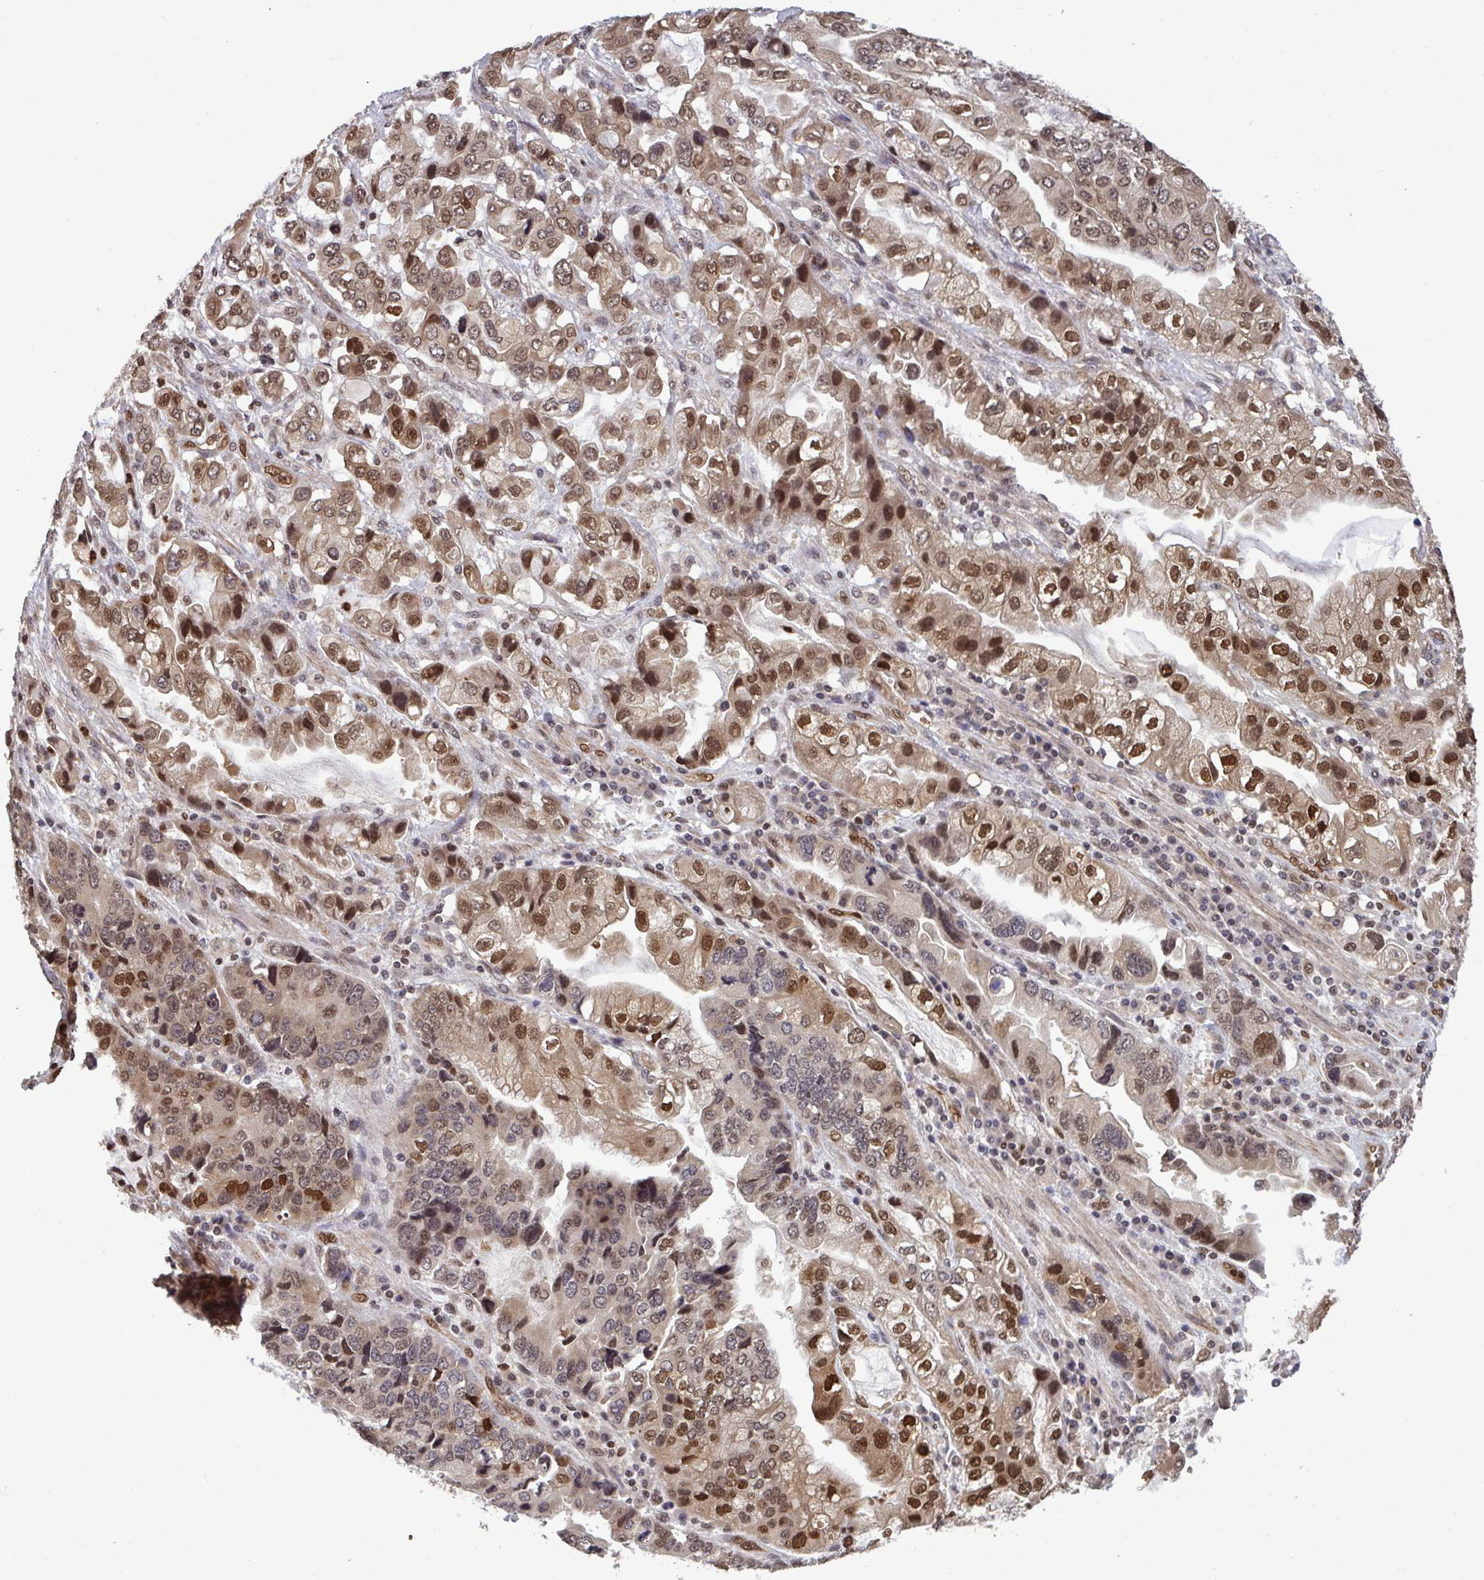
{"staining": {"intensity": "moderate", "quantity": ">75%", "location": "nuclear"}, "tissue": "stomach cancer", "cell_type": "Tumor cells", "image_type": "cancer", "snomed": [{"axis": "morphology", "description": "Adenocarcinoma, NOS"}, {"axis": "topography", "description": "Stomach, lower"}], "caption": "Immunohistochemical staining of stomach cancer (adenocarcinoma) shows moderate nuclear protein expression in about >75% of tumor cells. (DAB (3,3'-diaminobenzidine) = brown stain, brightfield microscopy at high magnification).", "gene": "UXT", "patient": {"sex": "female", "age": 93}}